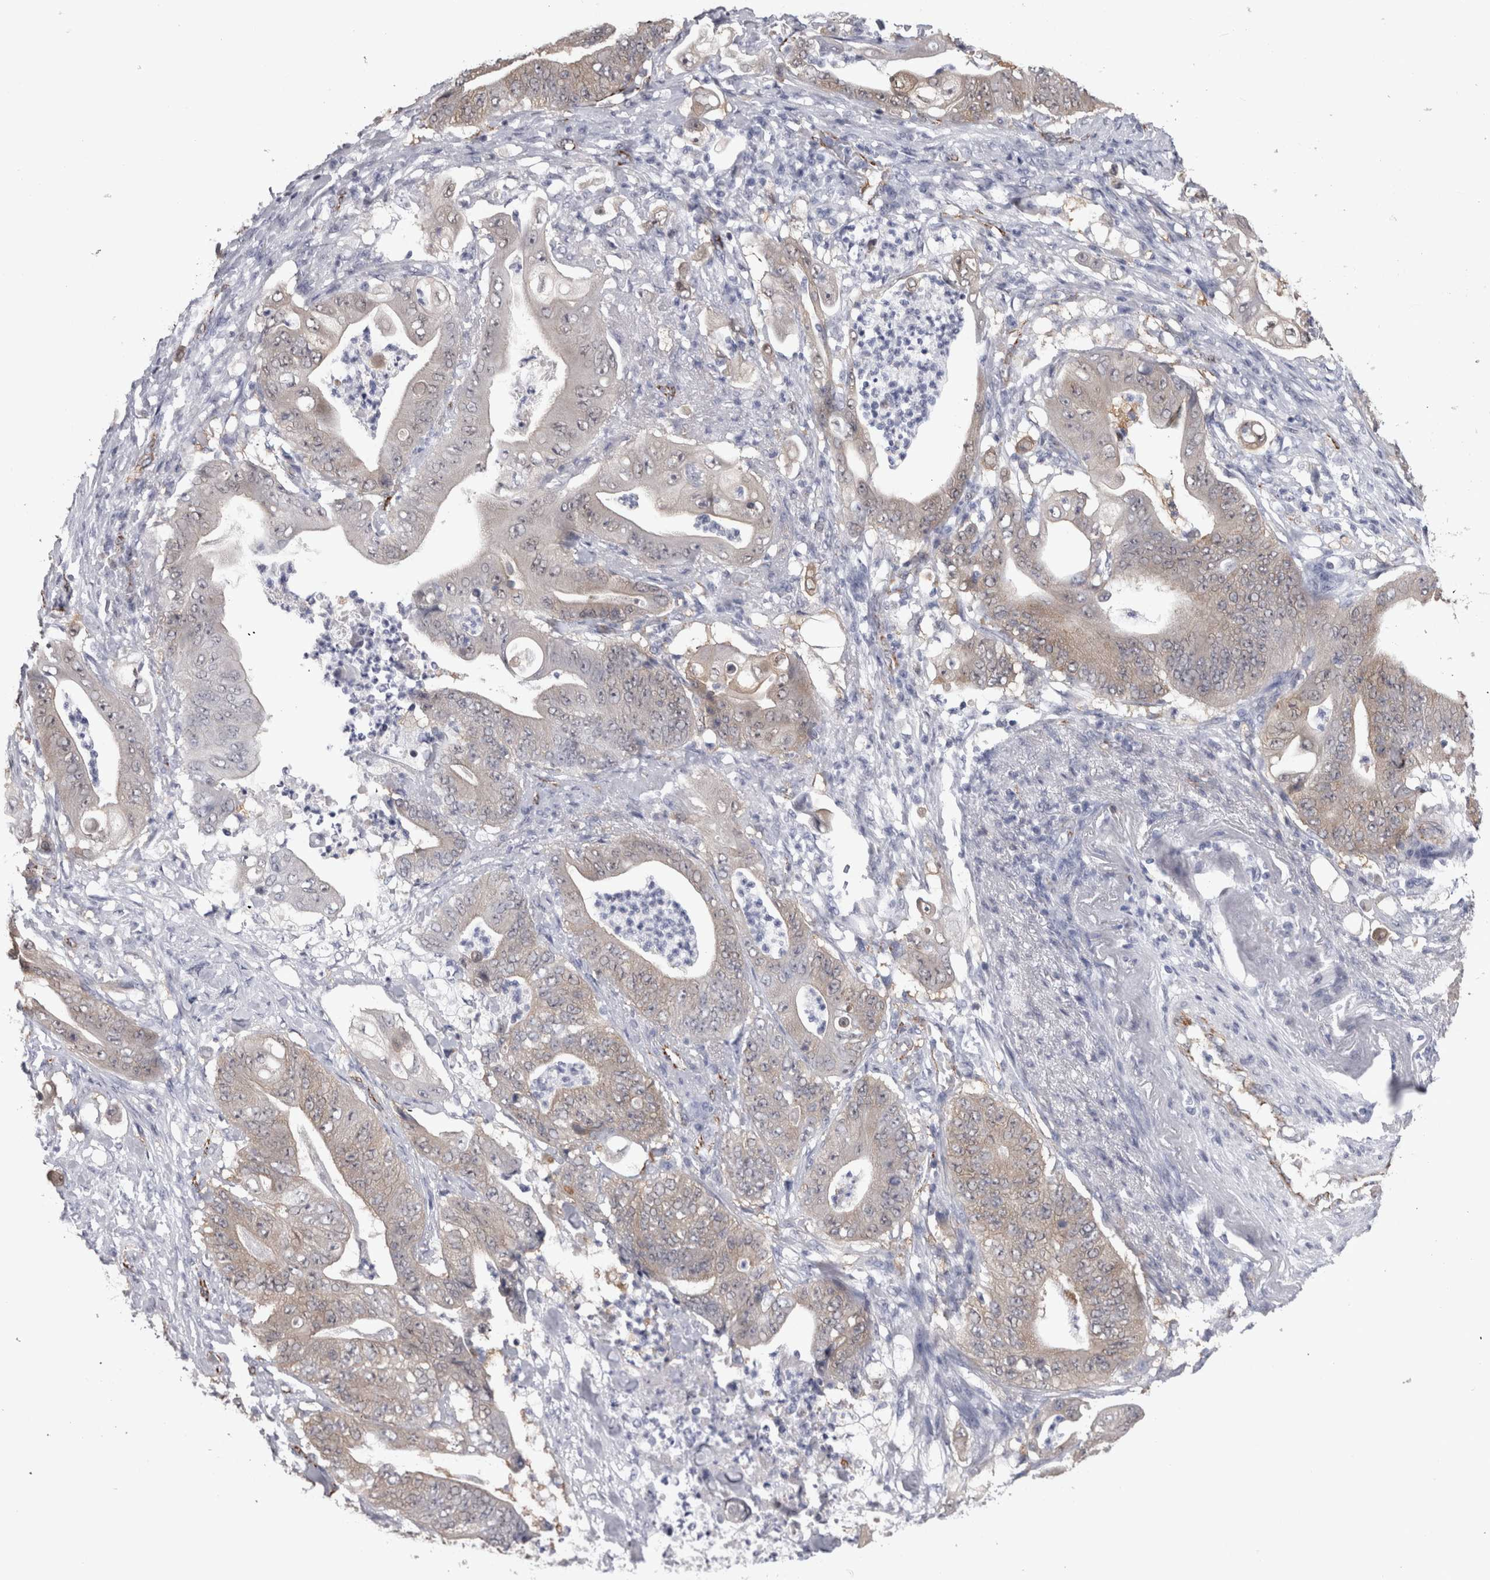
{"staining": {"intensity": "weak", "quantity": "<25%", "location": "cytoplasmic/membranous"}, "tissue": "stomach cancer", "cell_type": "Tumor cells", "image_type": "cancer", "snomed": [{"axis": "morphology", "description": "Adenocarcinoma, NOS"}, {"axis": "topography", "description": "Stomach"}], "caption": "This micrograph is of stomach cancer stained with immunohistochemistry to label a protein in brown with the nuclei are counter-stained blue. There is no expression in tumor cells.", "gene": "ACOT7", "patient": {"sex": "female", "age": 73}}